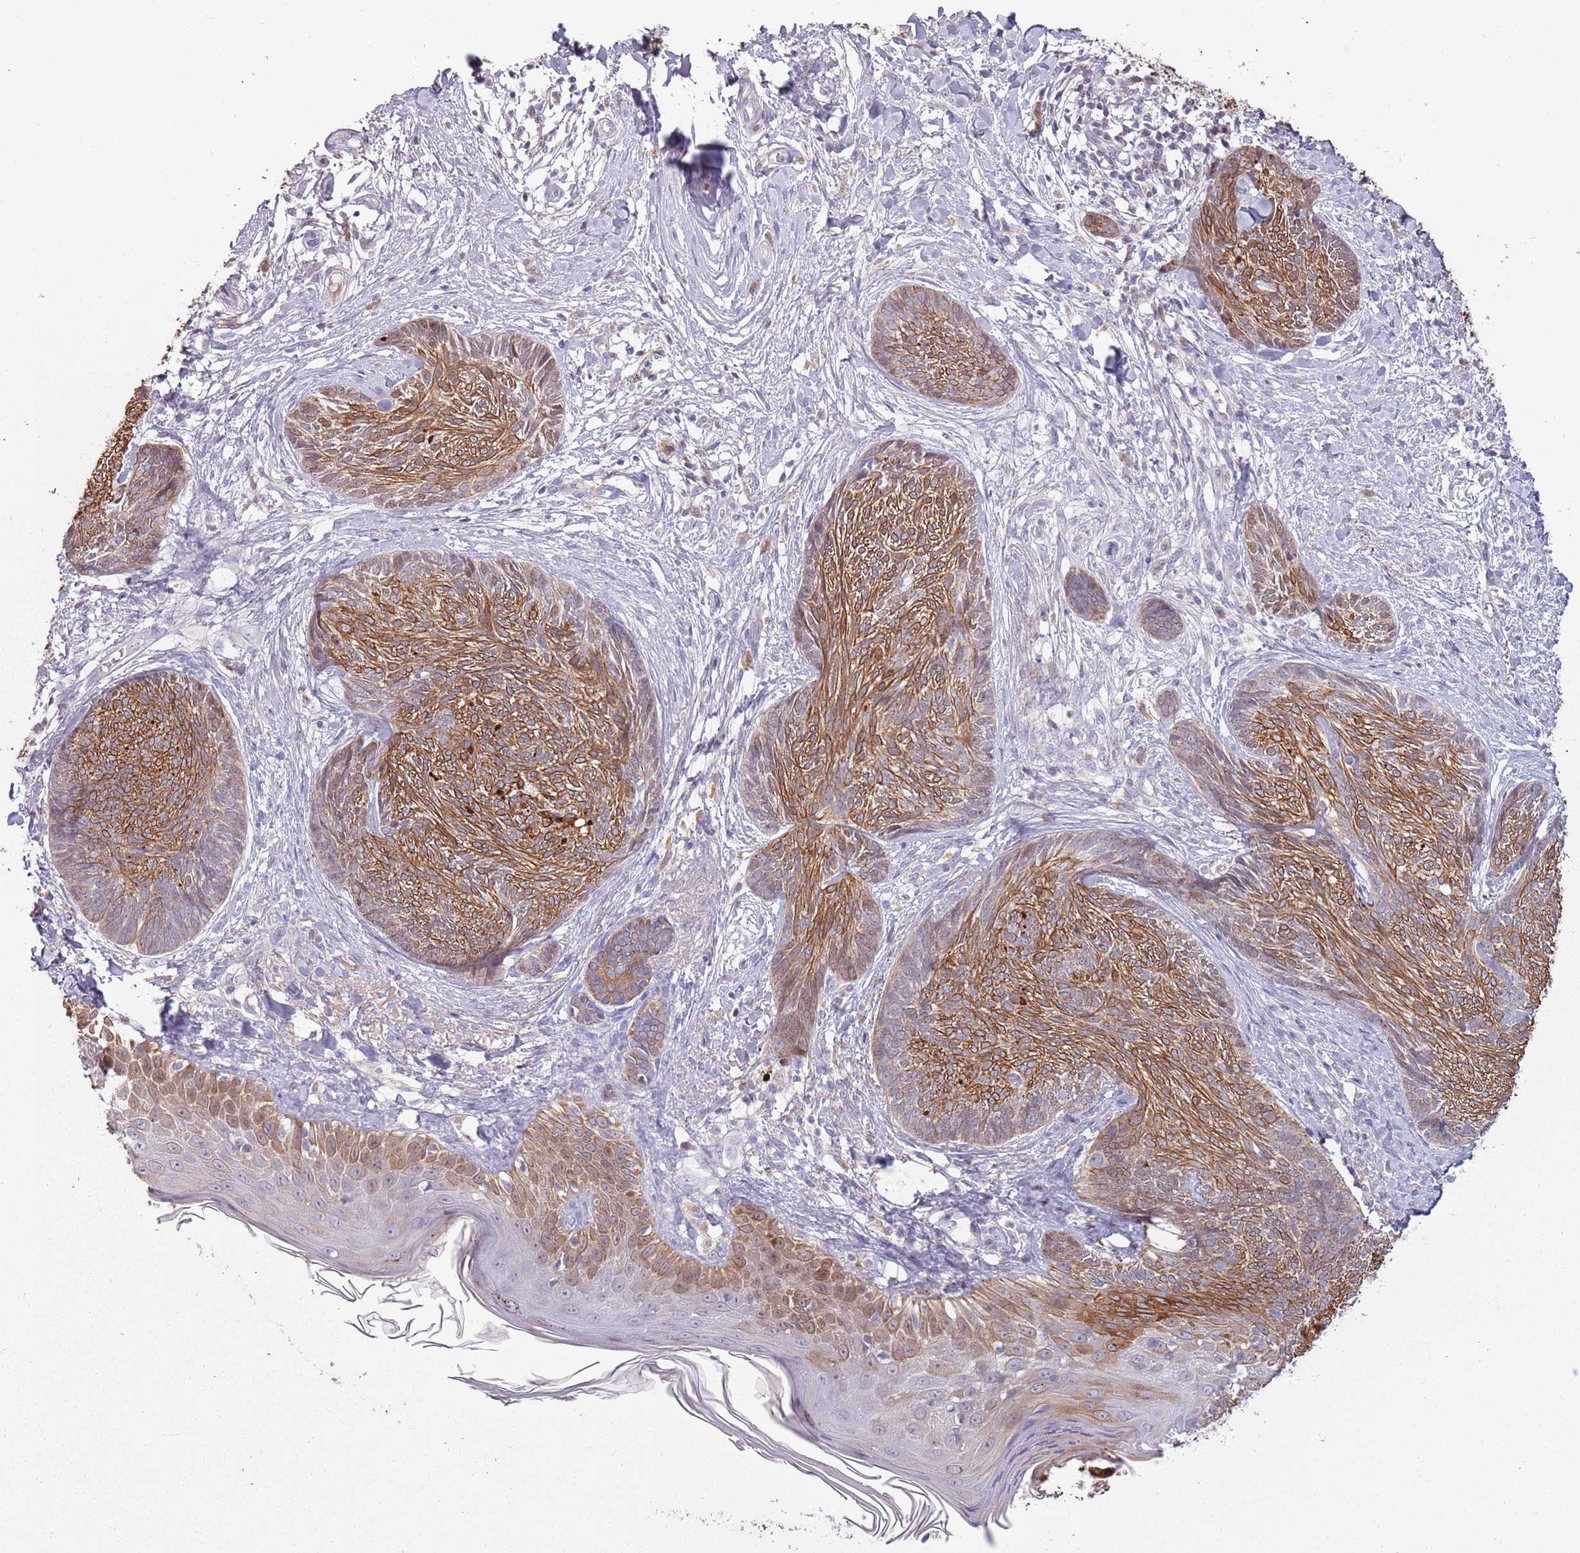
{"staining": {"intensity": "moderate", "quantity": ">75%", "location": "cytoplasmic/membranous"}, "tissue": "skin cancer", "cell_type": "Tumor cells", "image_type": "cancer", "snomed": [{"axis": "morphology", "description": "Basal cell carcinoma"}, {"axis": "topography", "description": "Skin"}], "caption": "An IHC image of neoplastic tissue is shown. Protein staining in brown labels moderate cytoplasmic/membranous positivity in skin cancer (basal cell carcinoma) within tumor cells. The protein of interest is stained brown, and the nuclei are stained in blue (DAB IHC with brightfield microscopy, high magnification).", "gene": "SYS1", "patient": {"sex": "male", "age": 73}}